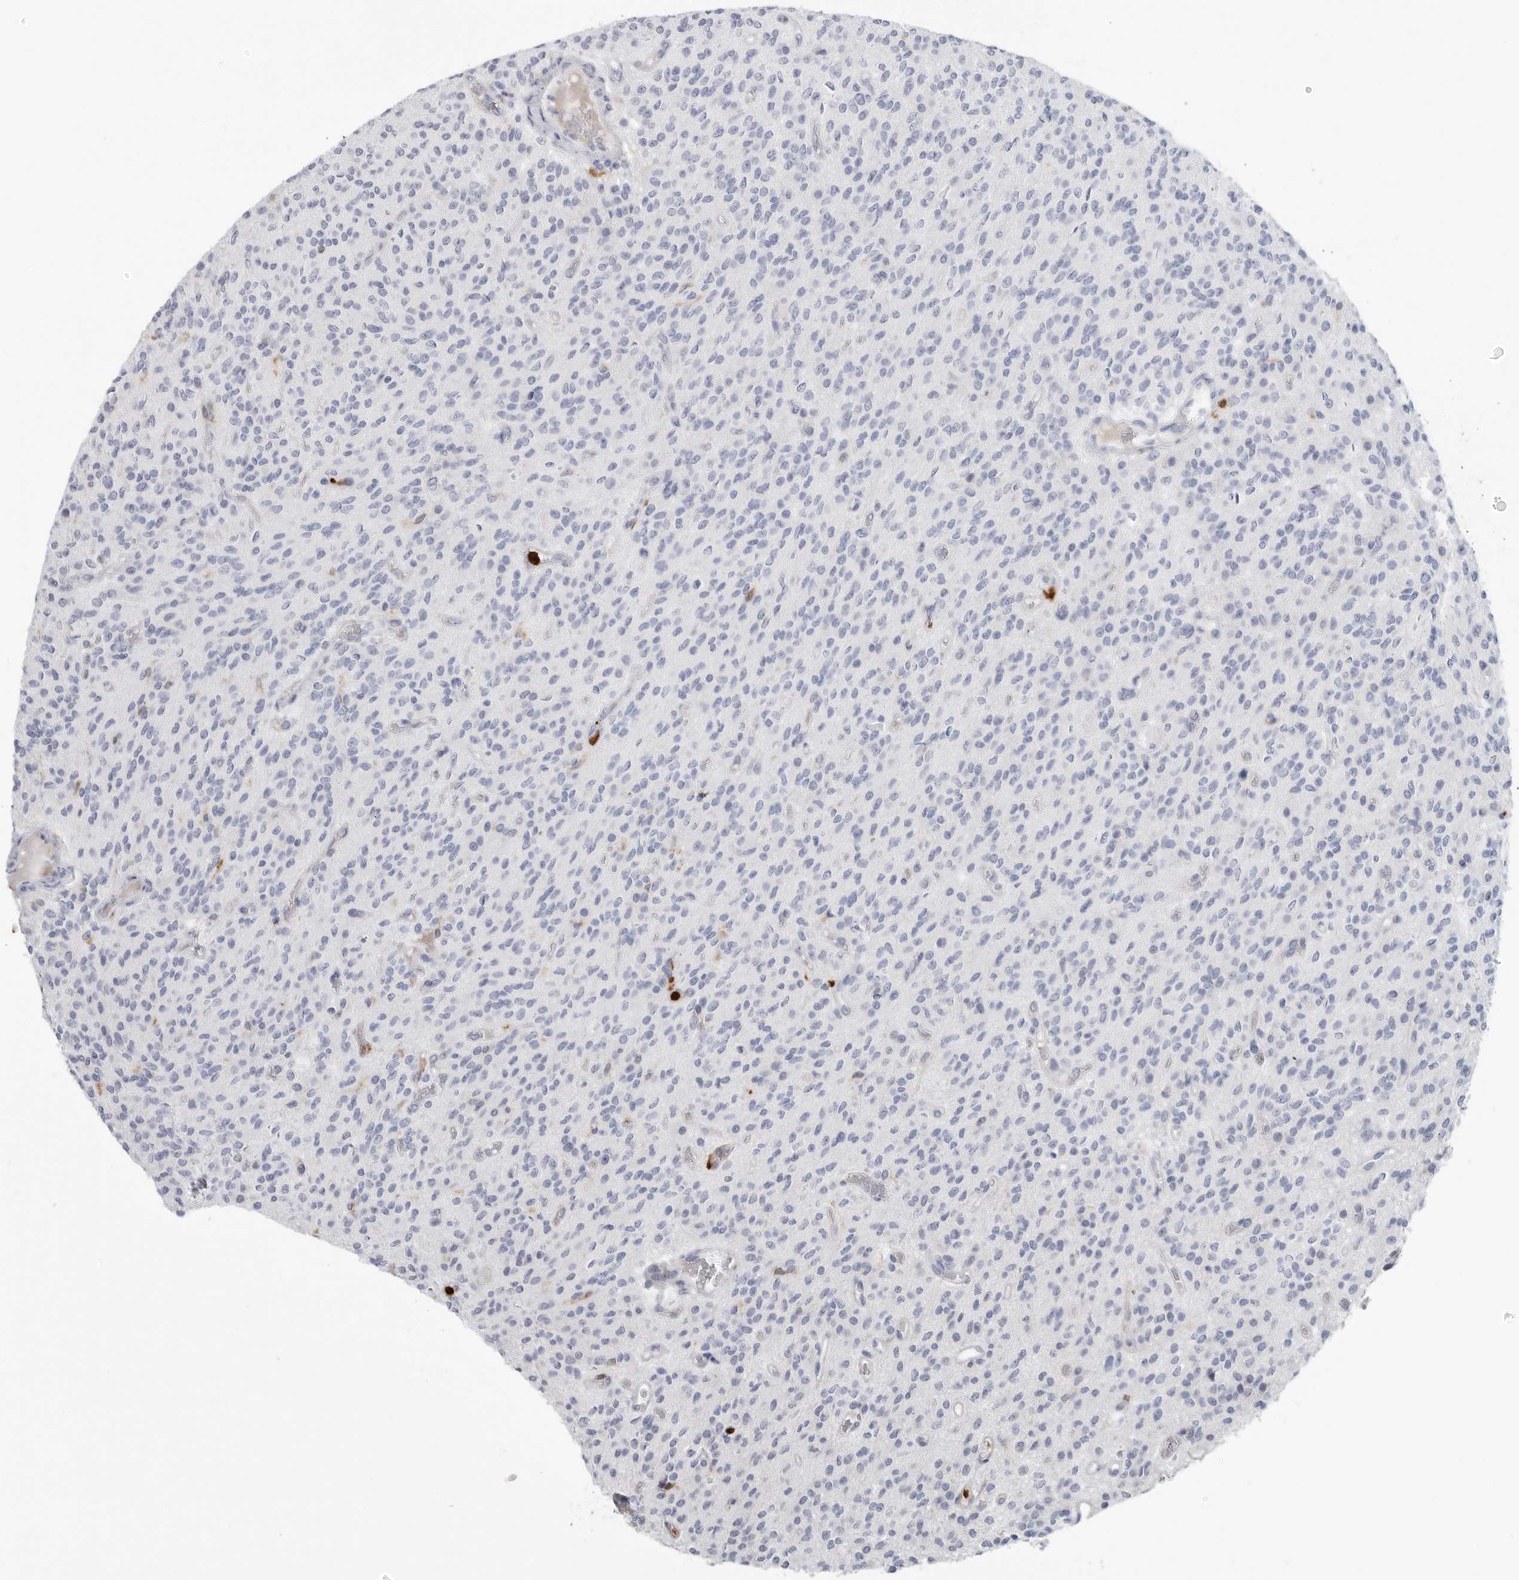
{"staining": {"intensity": "negative", "quantity": "none", "location": "none"}, "tissue": "glioma", "cell_type": "Tumor cells", "image_type": "cancer", "snomed": [{"axis": "morphology", "description": "Glioma, malignant, High grade"}, {"axis": "topography", "description": "Brain"}], "caption": "Micrograph shows no significant protein positivity in tumor cells of malignant high-grade glioma.", "gene": "CYB561D1", "patient": {"sex": "male", "age": 34}}